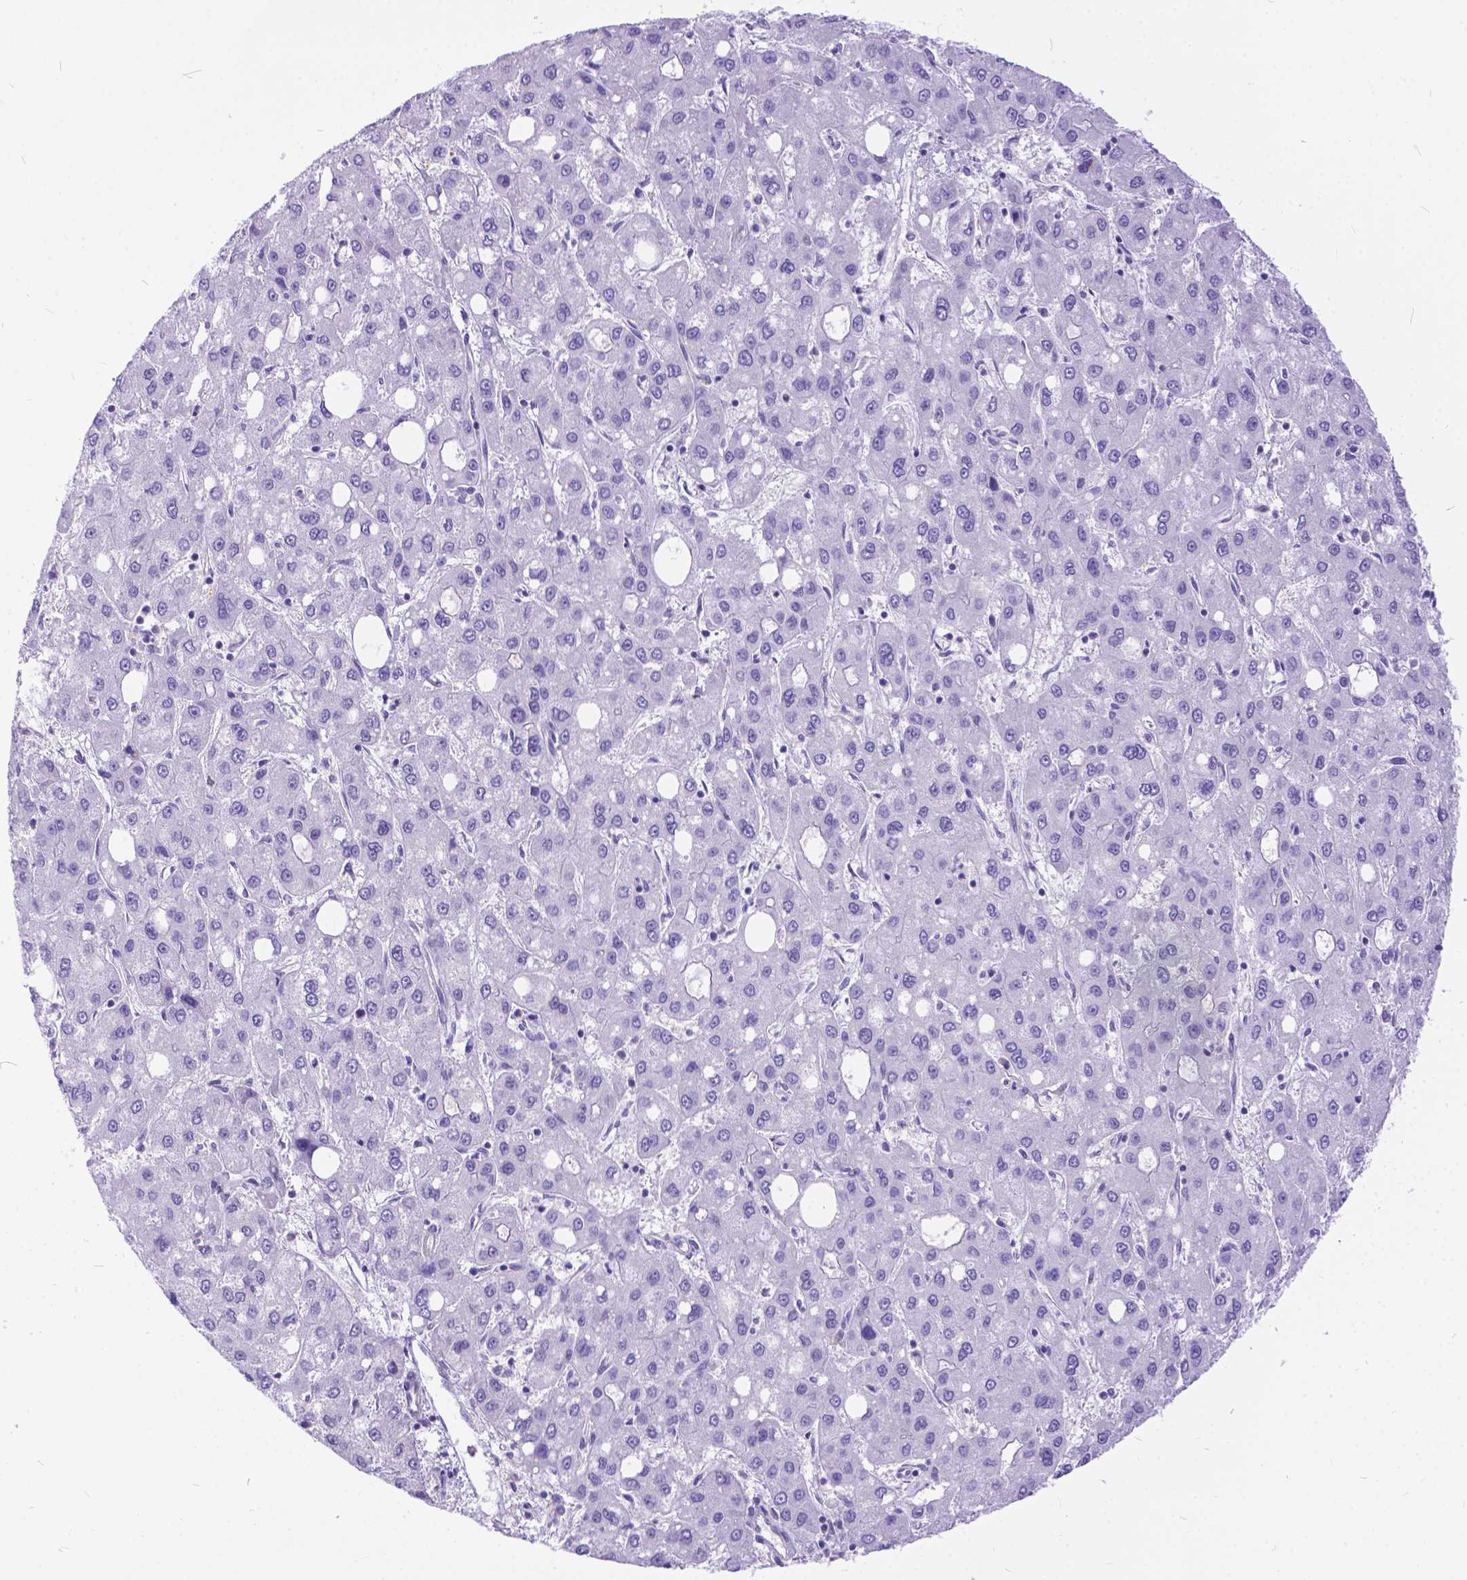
{"staining": {"intensity": "negative", "quantity": "none", "location": "none"}, "tissue": "liver cancer", "cell_type": "Tumor cells", "image_type": "cancer", "snomed": [{"axis": "morphology", "description": "Carcinoma, Hepatocellular, NOS"}, {"axis": "topography", "description": "Liver"}], "caption": "Human liver hepatocellular carcinoma stained for a protein using IHC displays no positivity in tumor cells.", "gene": "TMEM169", "patient": {"sex": "male", "age": 73}}